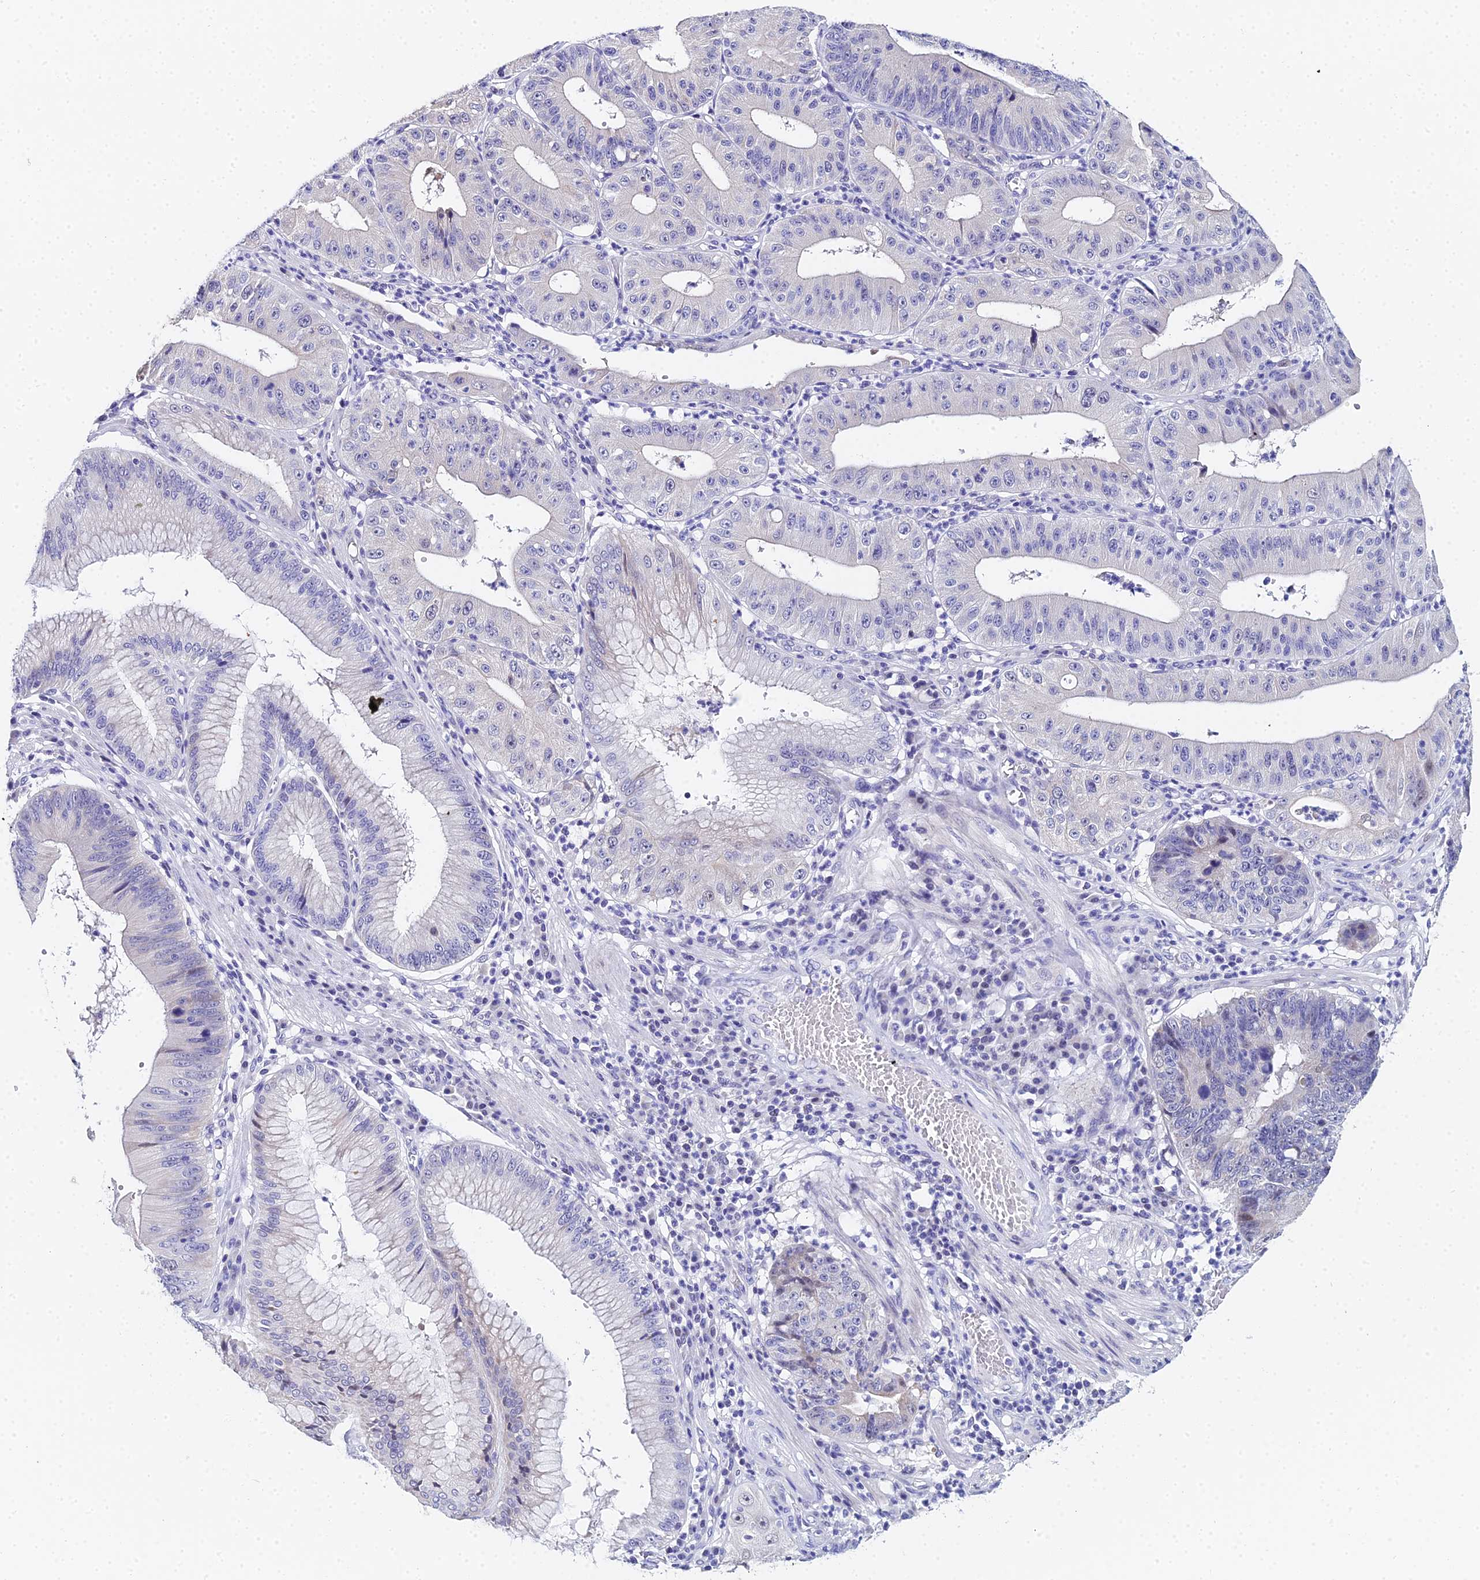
{"staining": {"intensity": "negative", "quantity": "none", "location": "none"}, "tissue": "stomach cancer", "cell_type": "Tumor cells", "image_type": "cancer", "snomed": [{"axis": "morphology", "description": "Adenocarcinoma, NOS"}, {"axis": "topography", "description": "Stomach"}], "caption": "Immunohistochemistry (IHC) of human stomach adenocarcinoma reveals no staining in tumor cells. The staining is performed using DAB brown chromogen with nuclei counter-stained in using hematoxylin.", "gene": "OCM", "patient": {"sex": "male", "age": 59}}